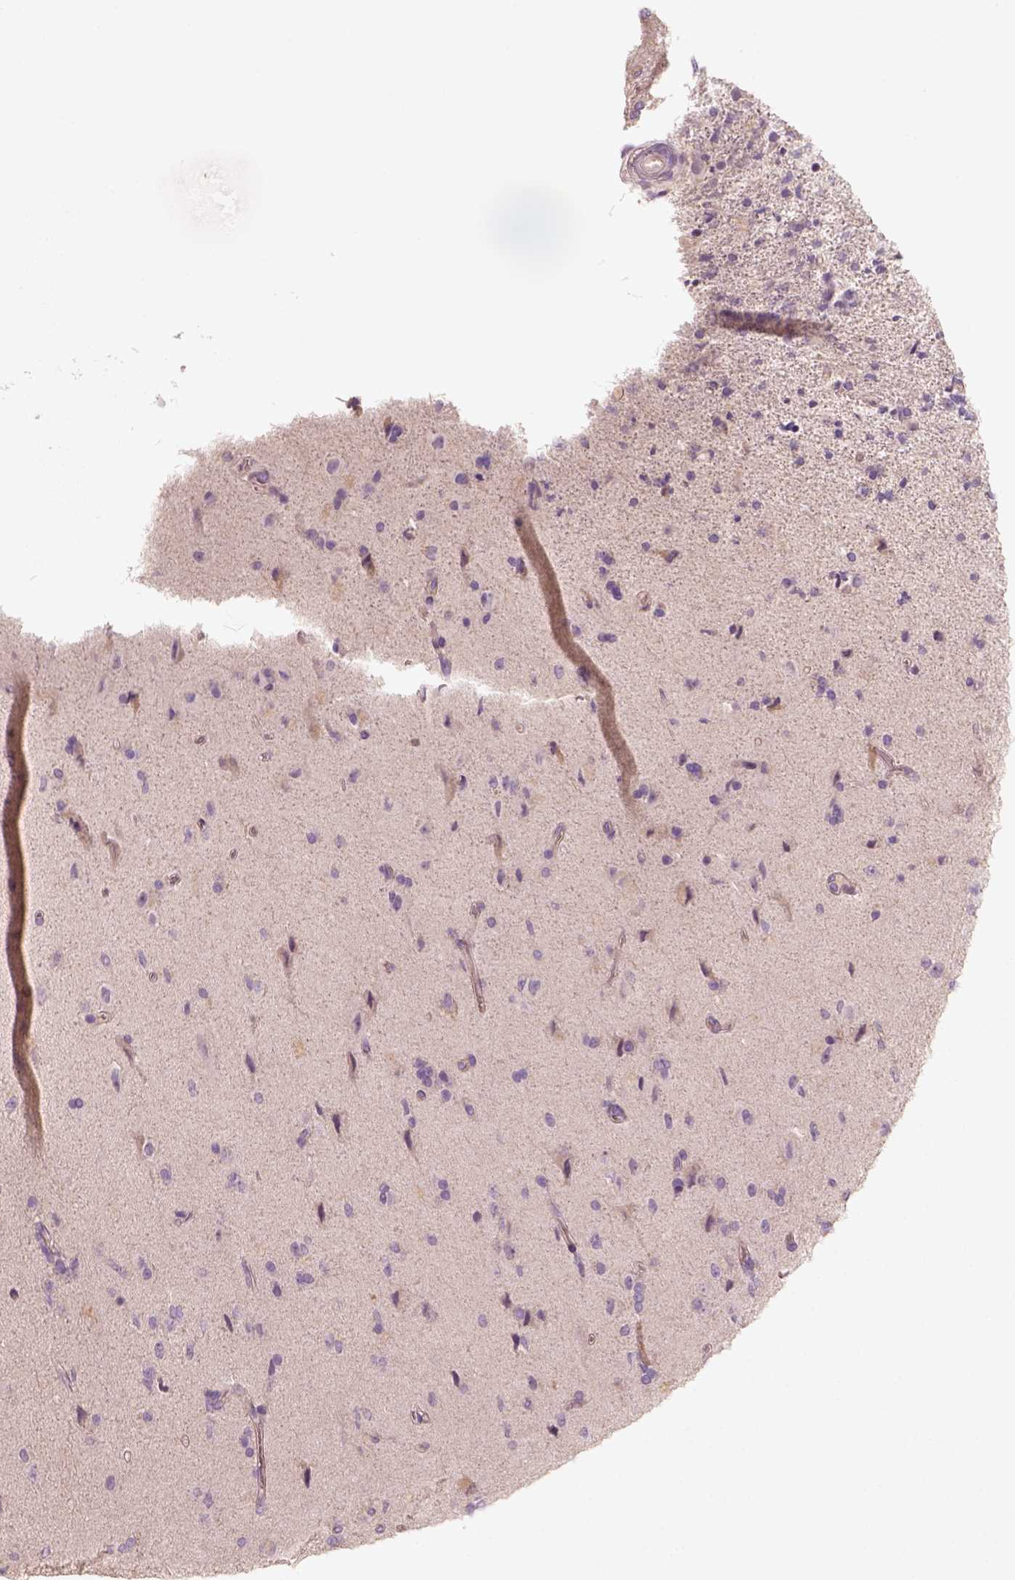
{"staining": {"intensity": "negative", "quantity": "none", "location": "none"}, "tissue": "glioma", "cell_type": "Tumor cells", "image_type": "cancer", "snomed": [{"axis": "morphology", "description": "Glioma, malignant, High grade"}, {"axis": "topography", "description": "Cerebral cortex"}], "caption": "An image of human malignant glioma (high-grade) is negative for staining in tumor cells.", "gene": "AQP9", "patient": {"sex": "male", "age": 70}}